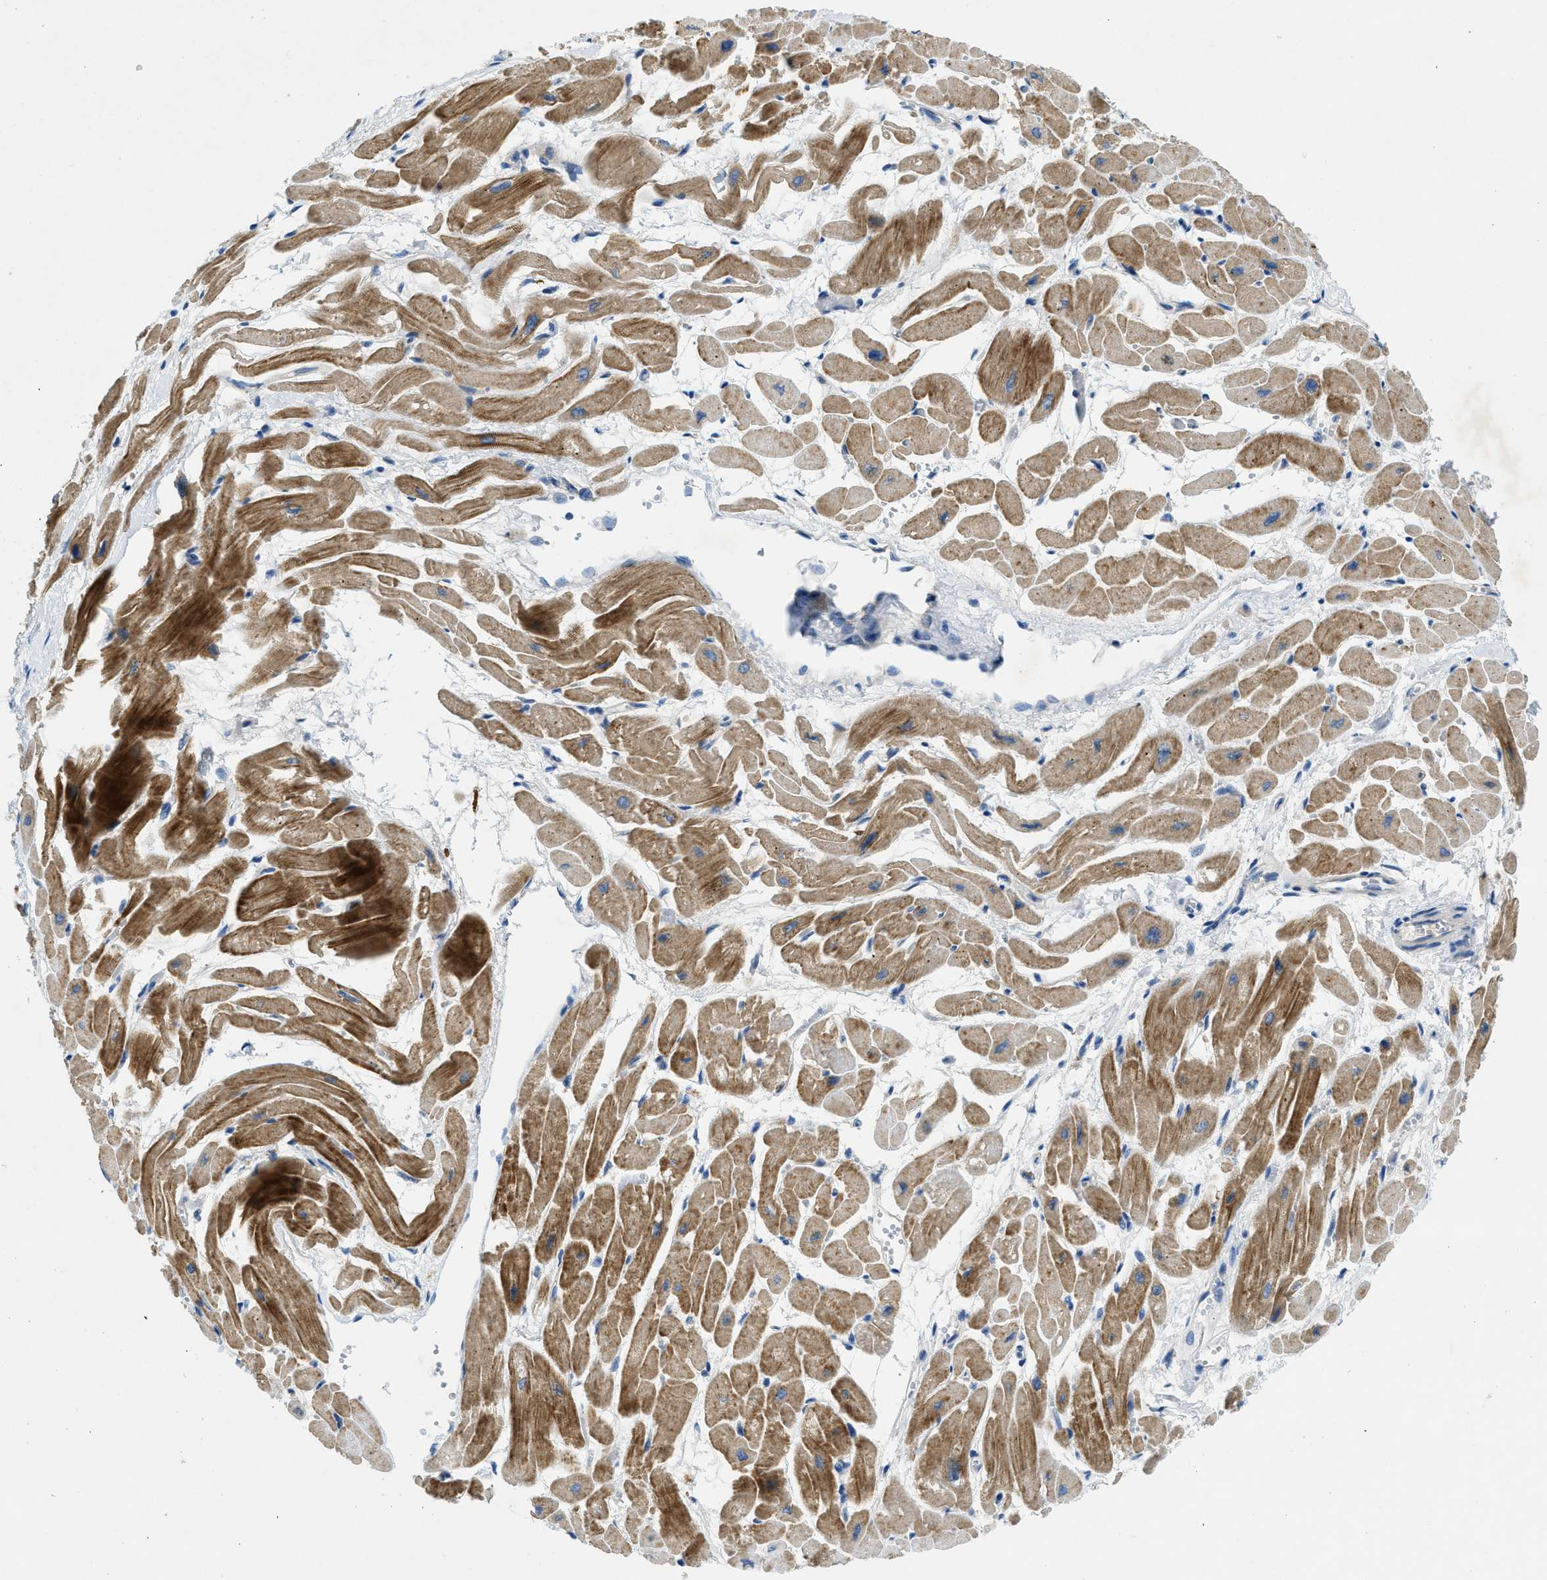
{"staining": {"intensity": "moderate", "quantity": ">75%", "location": "cytoplasmic/membranous"}, "tissue": "heart muscle", "cell_type": "Cardiomyocytes", "image_type": "normal", "snomed": [{"axis": "morphology", "description": "Normal tissue, NOS"}, {"axis": "topography", "description": "Heart"}], "caption": "This photomicrograph displays unremarkable heart muscle stained with IHC to label a protein in brown. The cytoplasmic/membranous of cardiomyocytes show moderate positivity for the protein. Nuclei are counter-stained blue.", "gene": "RIPK2", "patient": {"sex": "male", "age": 45}}